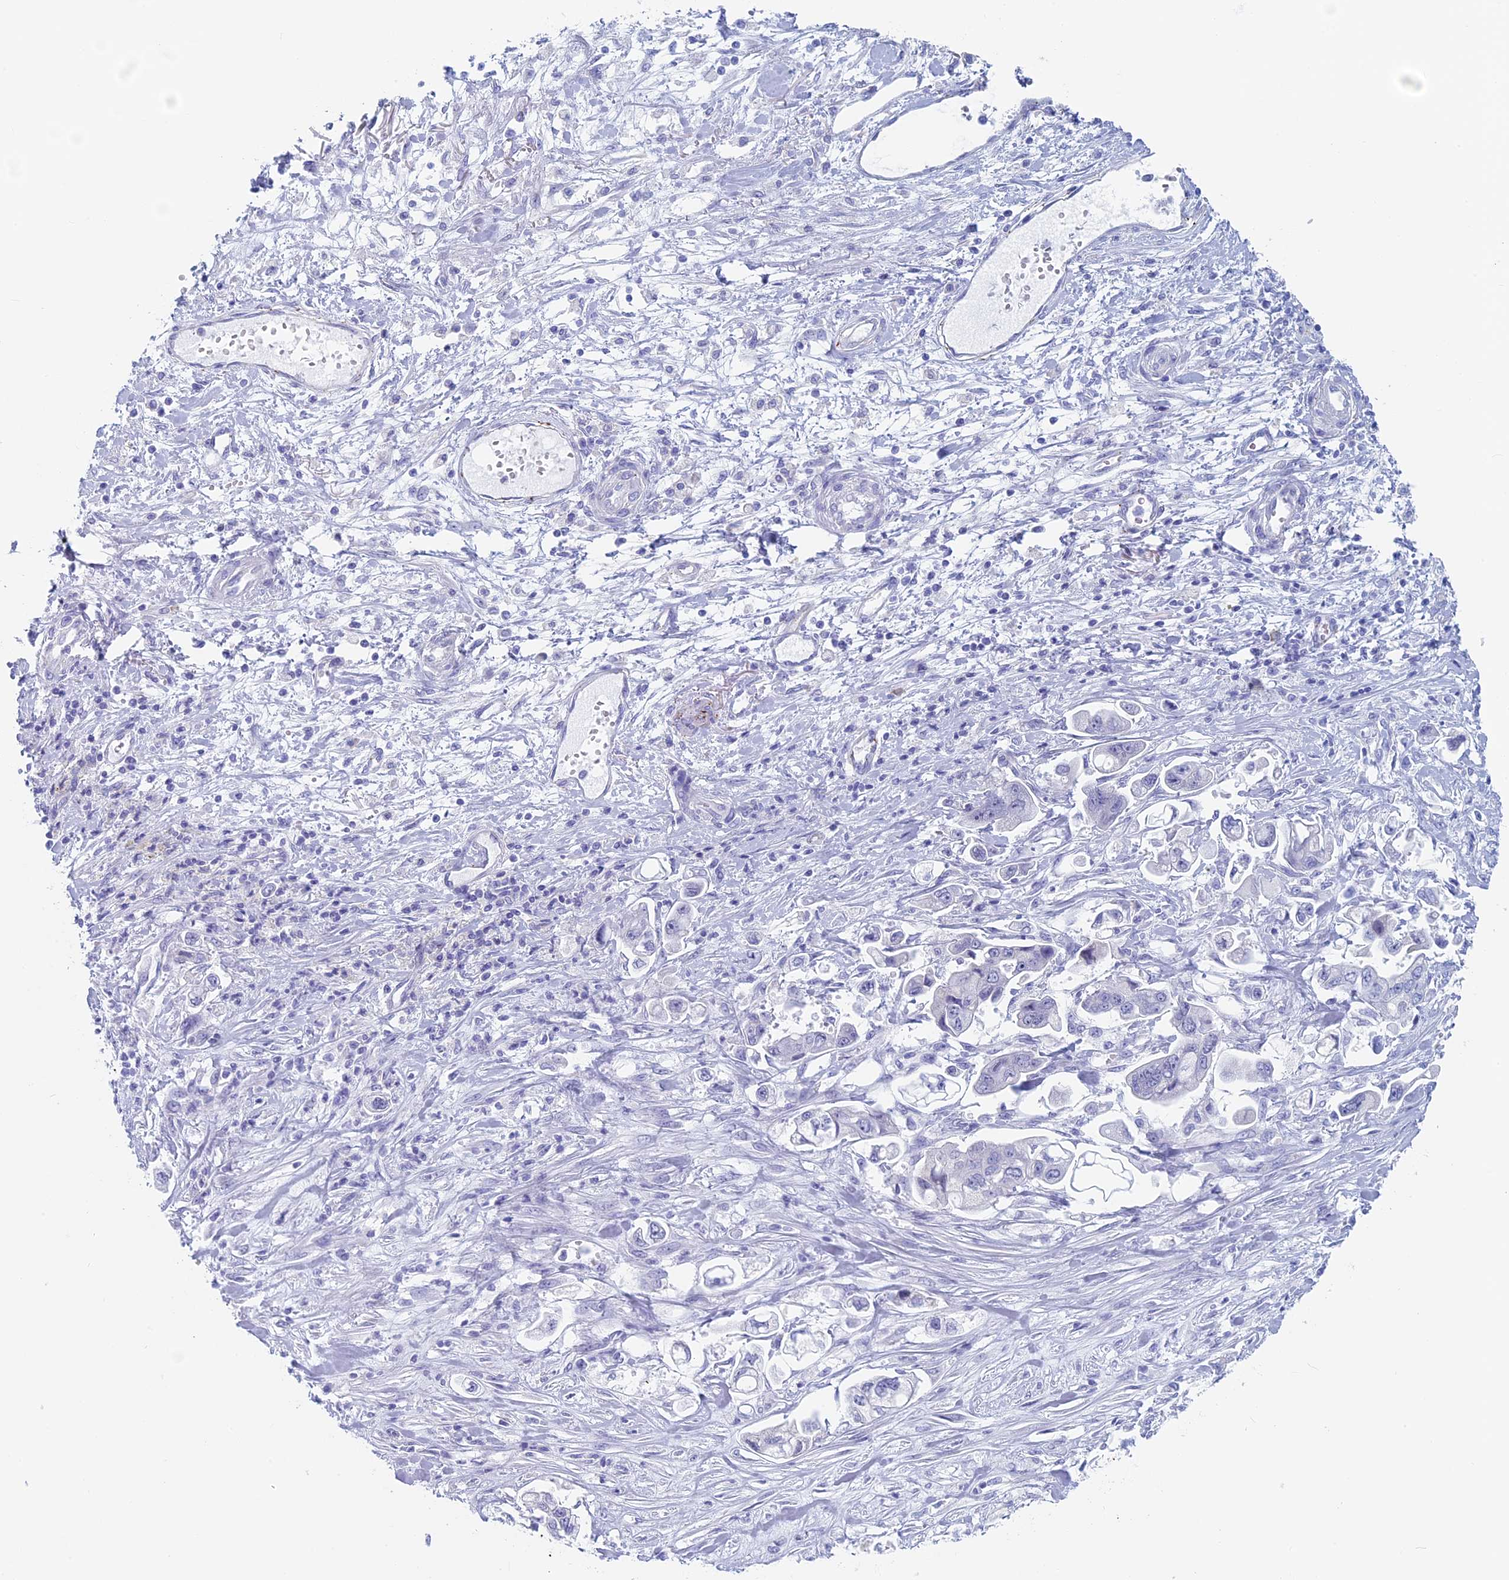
{"staining": {"intensity": "negative", "quantity": "none", "location": "none"}, "tissue": "stomach cancer", "cell_type": "Tumor cells", "image_type": "cancer", "snomed": [{"axis": "morphology", "description": "Adenocarcinoma, NOS"}, {"axis": "topography", "description": "Stomach"}], "caption": "There is no significant positivity in tumor cells of stomach cancer (adenocarcinoma).", "gene": "MAGEB6", "patient": {"sex": "male", "age": 62}}